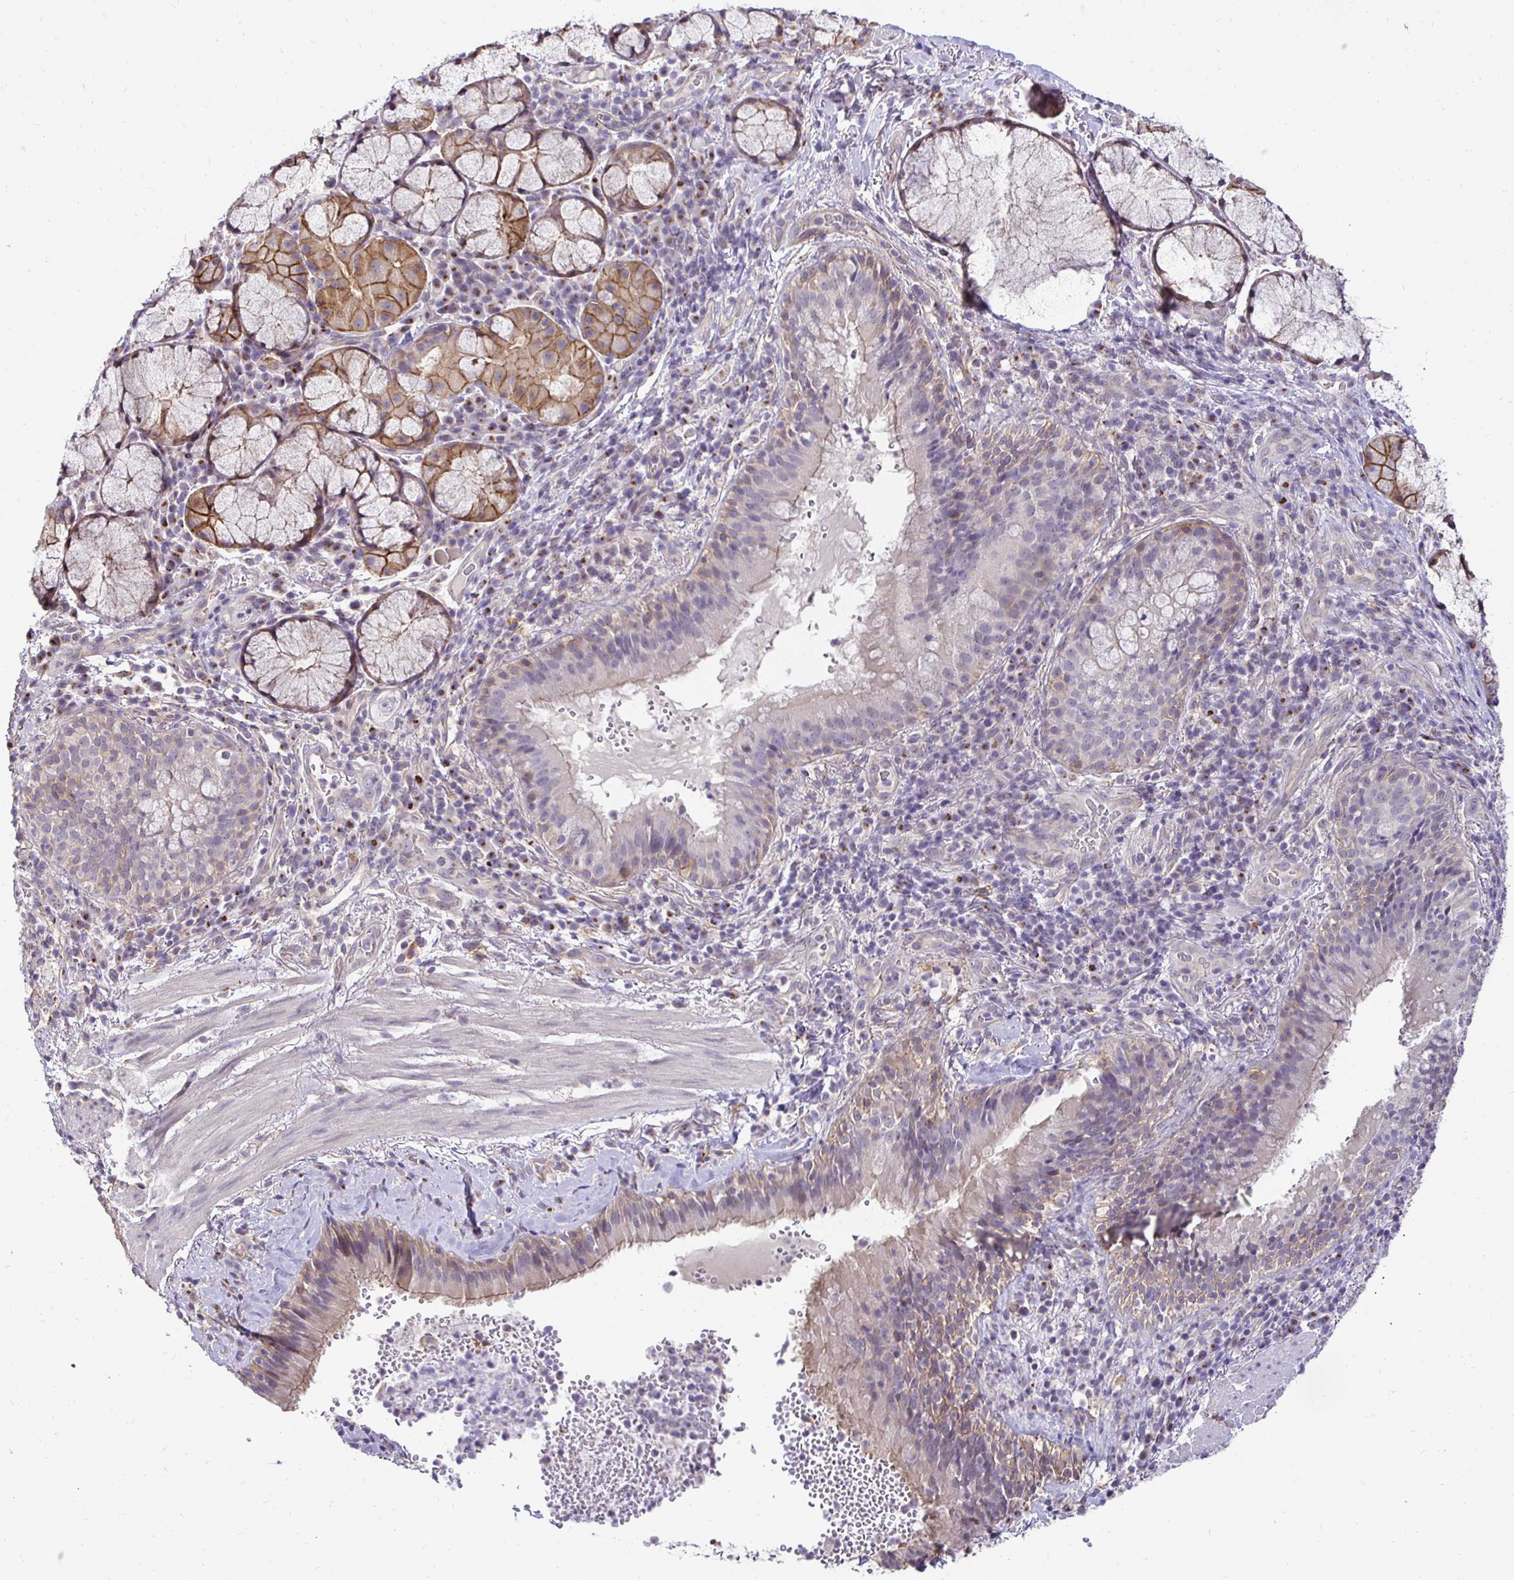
{"staining": {"intensity": "weak", "quantity": "25%-75%", "location": "cytoplasmic/membranous"}, "tissue": "bronchus", "cell_type": "Respiratory epithelial cells", "image_type": "normal", "snomed": [{"axis": "morphology", "description": "Normal tissue, NOS"}, {"axis": "topography", "description": "Lymph node"}, {"axis": "topography", "description": "Bronchus"}], "caption": "An IHC photomicrograph of unremarkable tissue is shown. Protein staining in brown highlights weak cytoplasmic/membranous positivity in bronchus within respiratory epithelial cells.", "gene": "SLC9A1", "patient": {"sex": "male", "age": 56}}